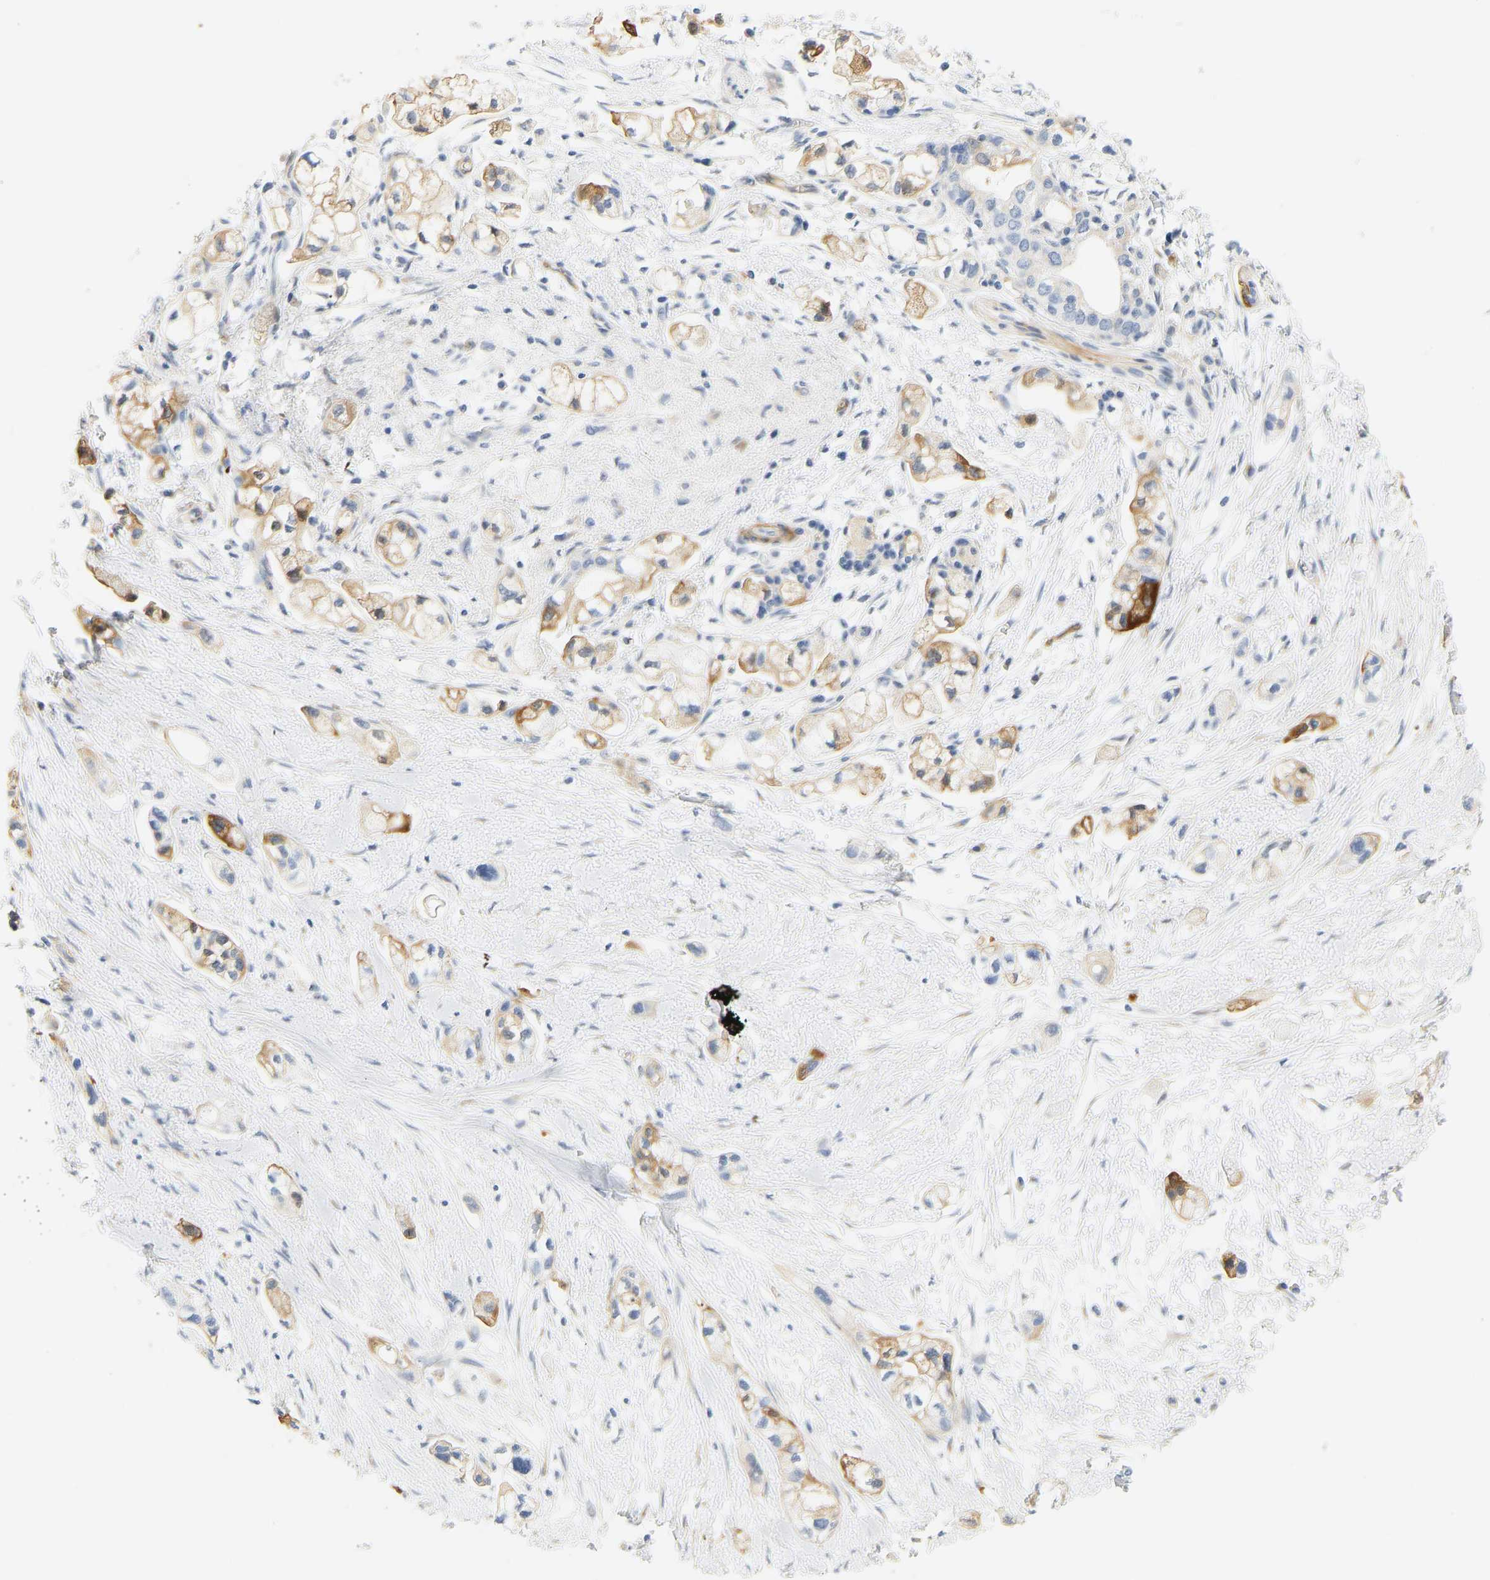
{"staining": {"intensity": "strong", "quantity": ">75%", "location": "cytoplasmic/membranous"}, "tissue": "pancreatic cancer", "cell_type": "Tumor cells", "image_type": "cancer", "snomed": [{"axis": "morphology", "description": "Adenocarcinoma, NOS"}, {"axis": "topography", "description": "Pancreas"}], "caption": "There is high levels of strong cytoplasmic/membranous expression in tumor cells of pancreatic adenocarcinoma, as demonstrated by immunohistochemical staining (brown color).", "gene": "SLC30A7", "patient": {"sex": "male", "age": 74}}